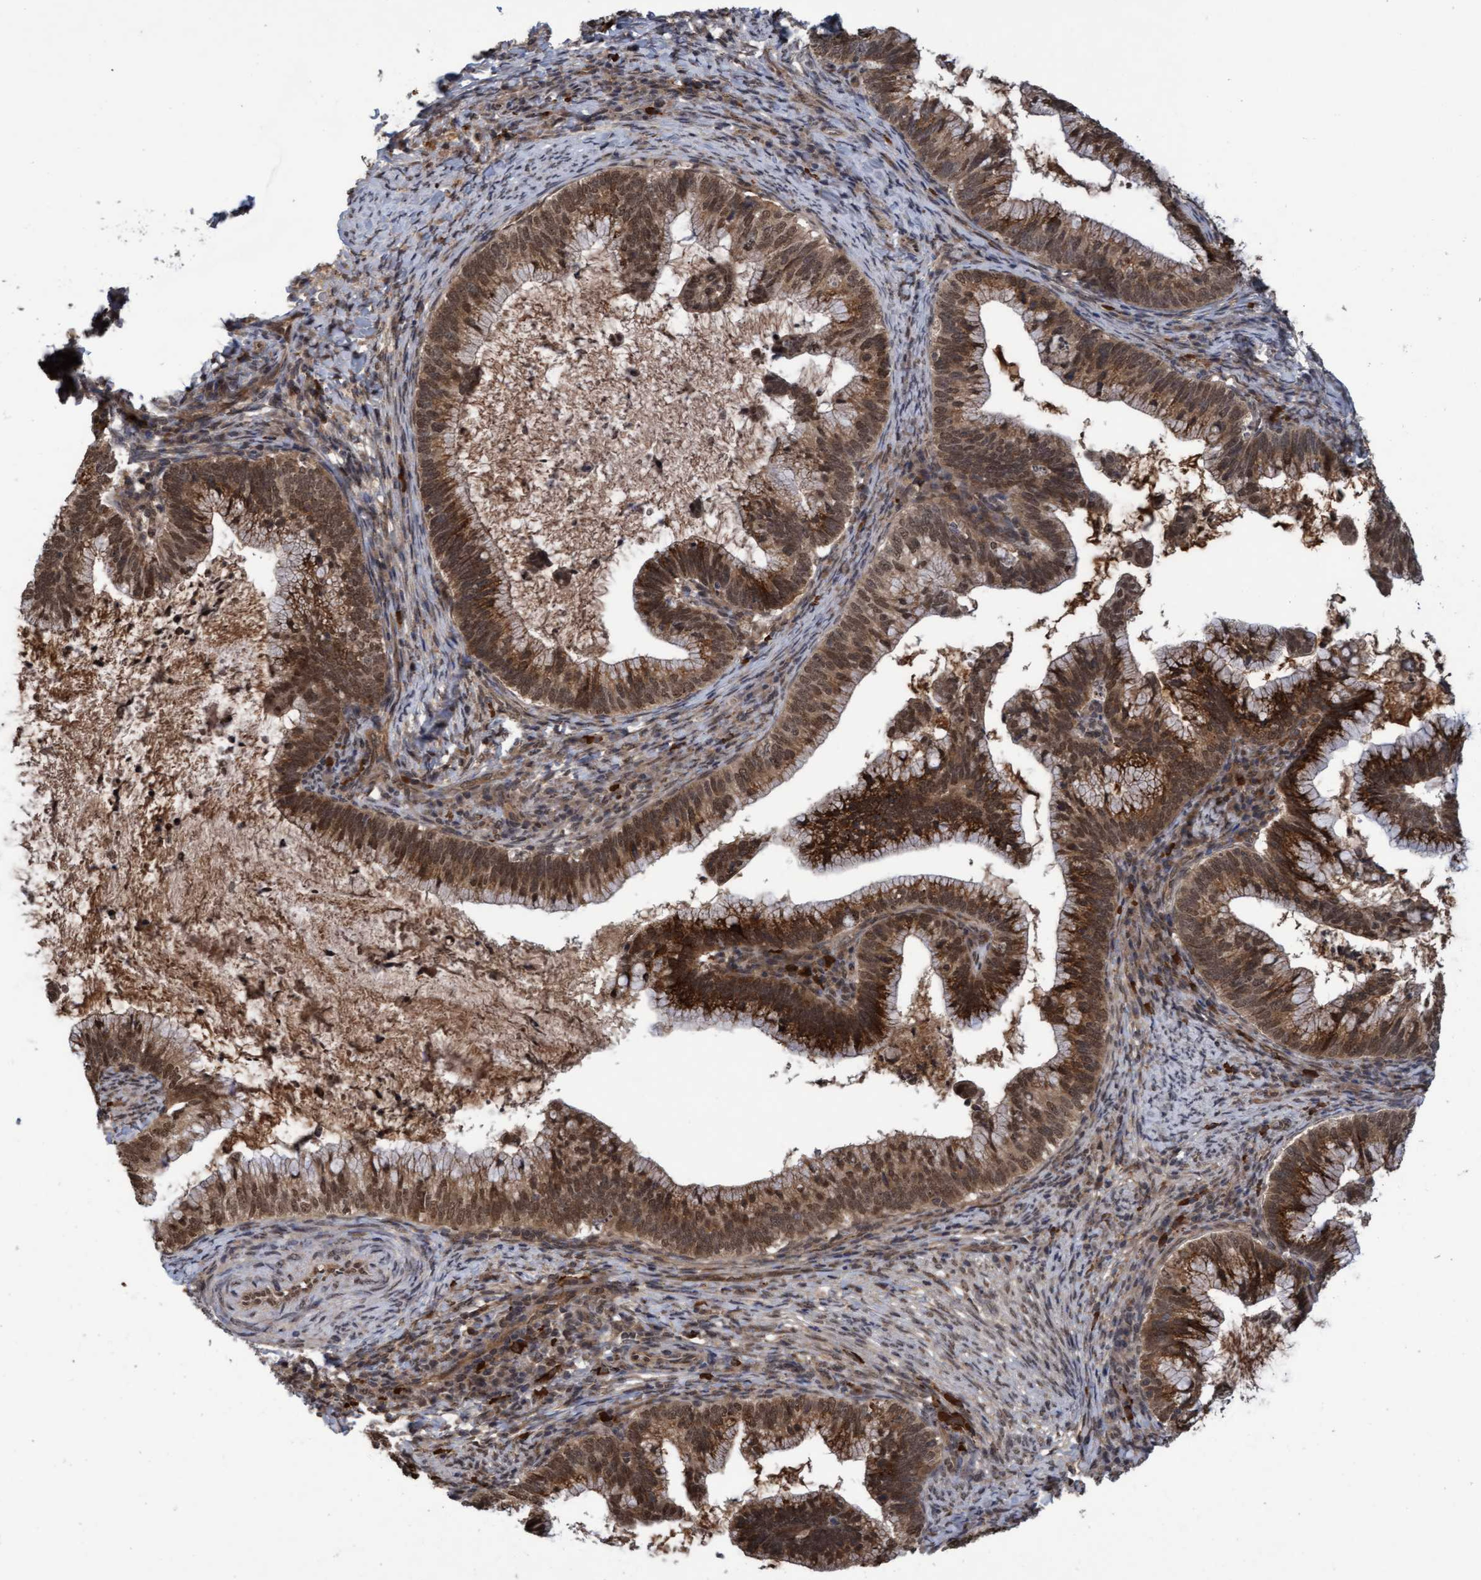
{"staining": {"intensity": "strong", "quantity": ">75%", "location": "cytoplasmic/membranous,nuclear"}, "tissue": "cervical cancer", "cell_type": "Tumor cells", "image_type": "cancer", "snomed": [{"axis": "morphology", "description": "Adenocarcinoma, NOS"}, {"axis": "topography", "description": "Cervix"}], "caption": "DAB immunohistochemical staining of human adenocarcinoma (cervical) shows strong cytoplasmic/membranous and nuclear protein staining in about >75% of tumor cells.", "gene": "WASF1", "patient": {"sex": "female", "age": 36}}